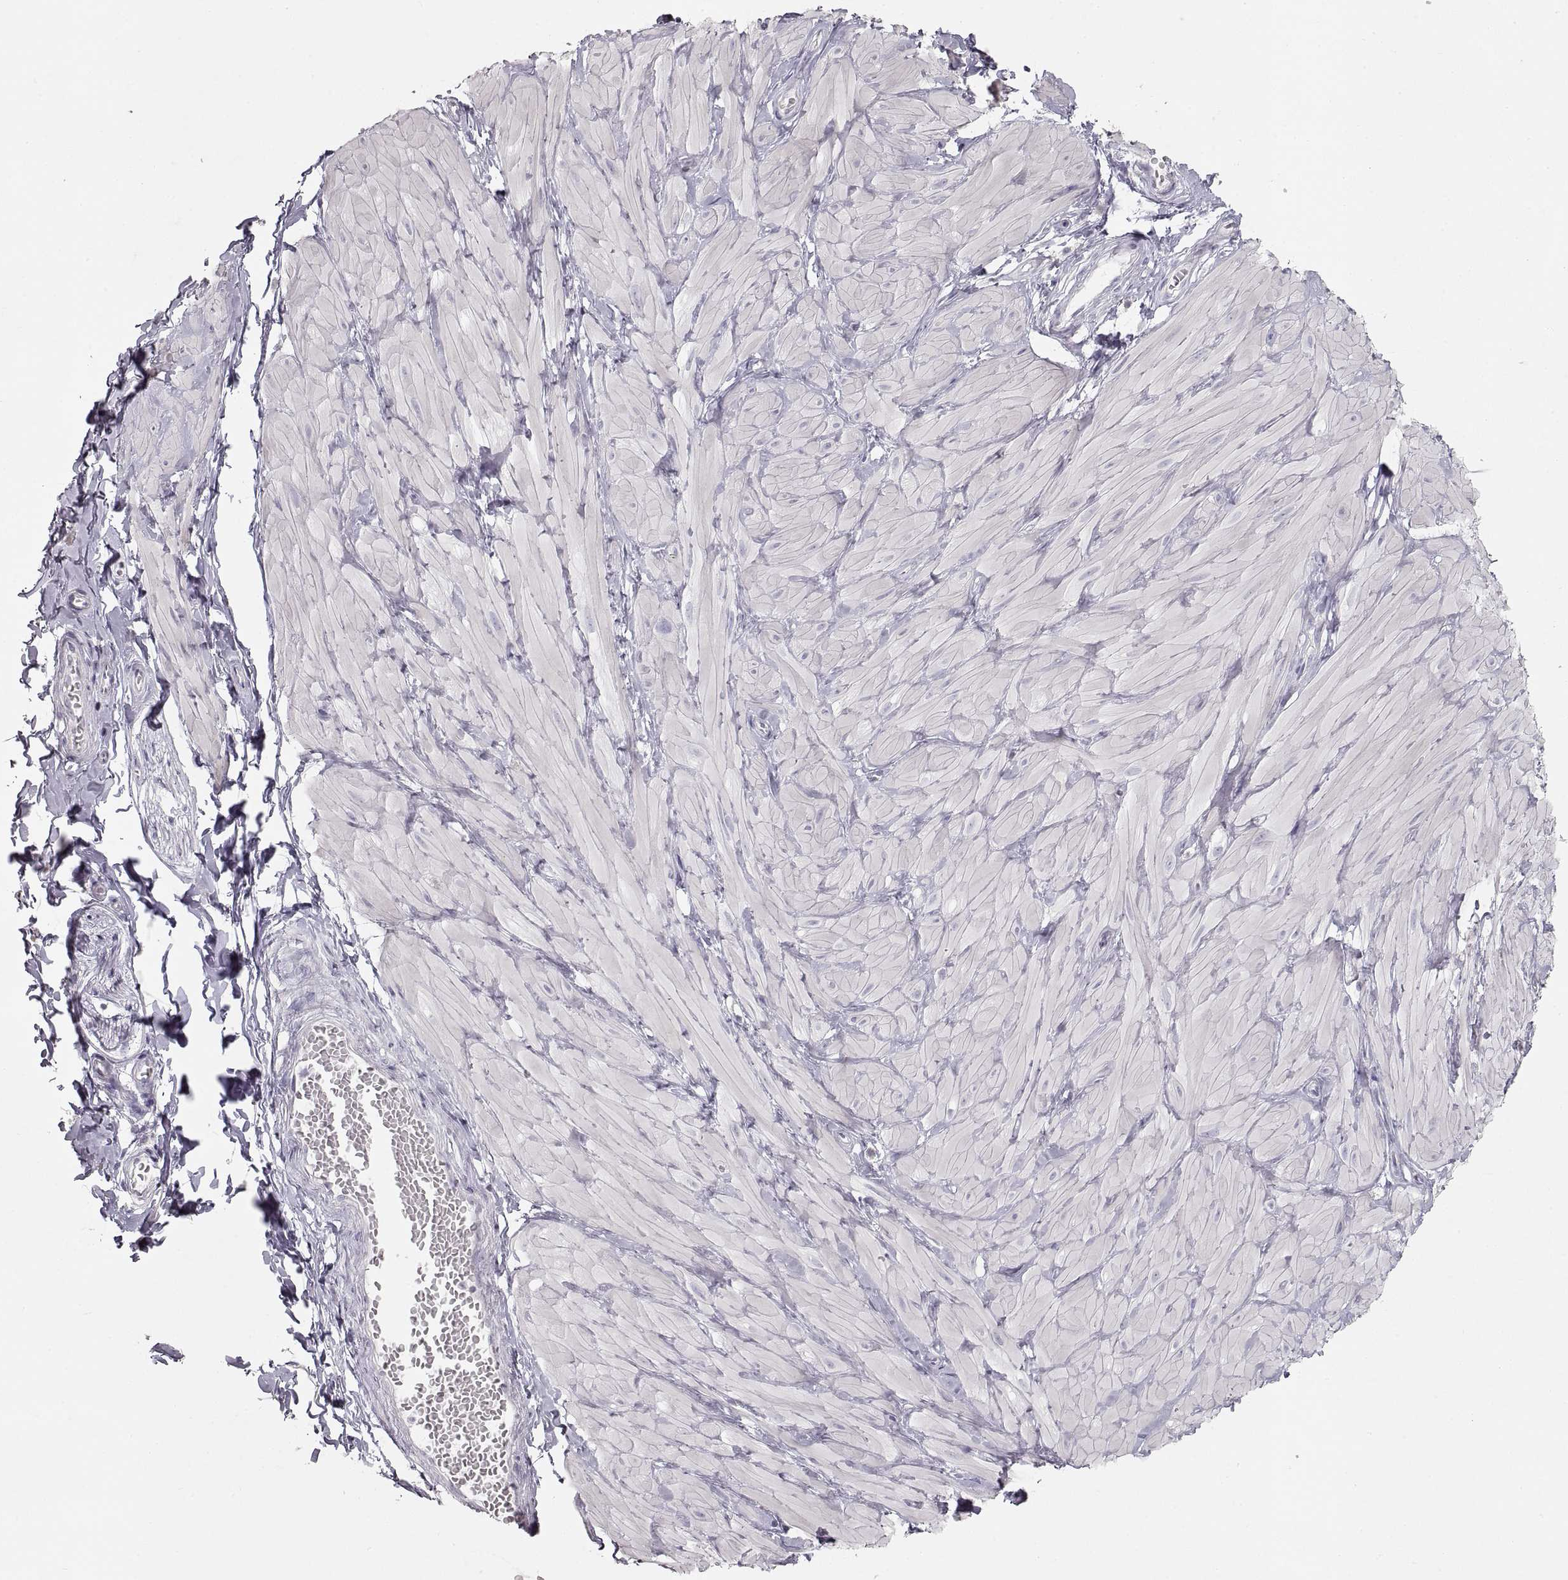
{"staining": {"intensity": "negative", "quantity": "none", "location": "none"}, "tissue": "adipose tissue", "cell_type": "Adipocytes", "image_type": "normal", "snomed": [{"axis": "morphology", "description": "Normal tissue, NOS"}, {"axis": "topography", "description": "Smooth muscle"}, {"axis": "topography", "description": "Peripheral nerve tissue"}], "caption": "High power microscopy histopathology image of an IHC image of benign adipose tissue, revealing no significant staining in adipocytes.", "gene": "ZP3", "patient": {"sex": "male", "age": 22}}